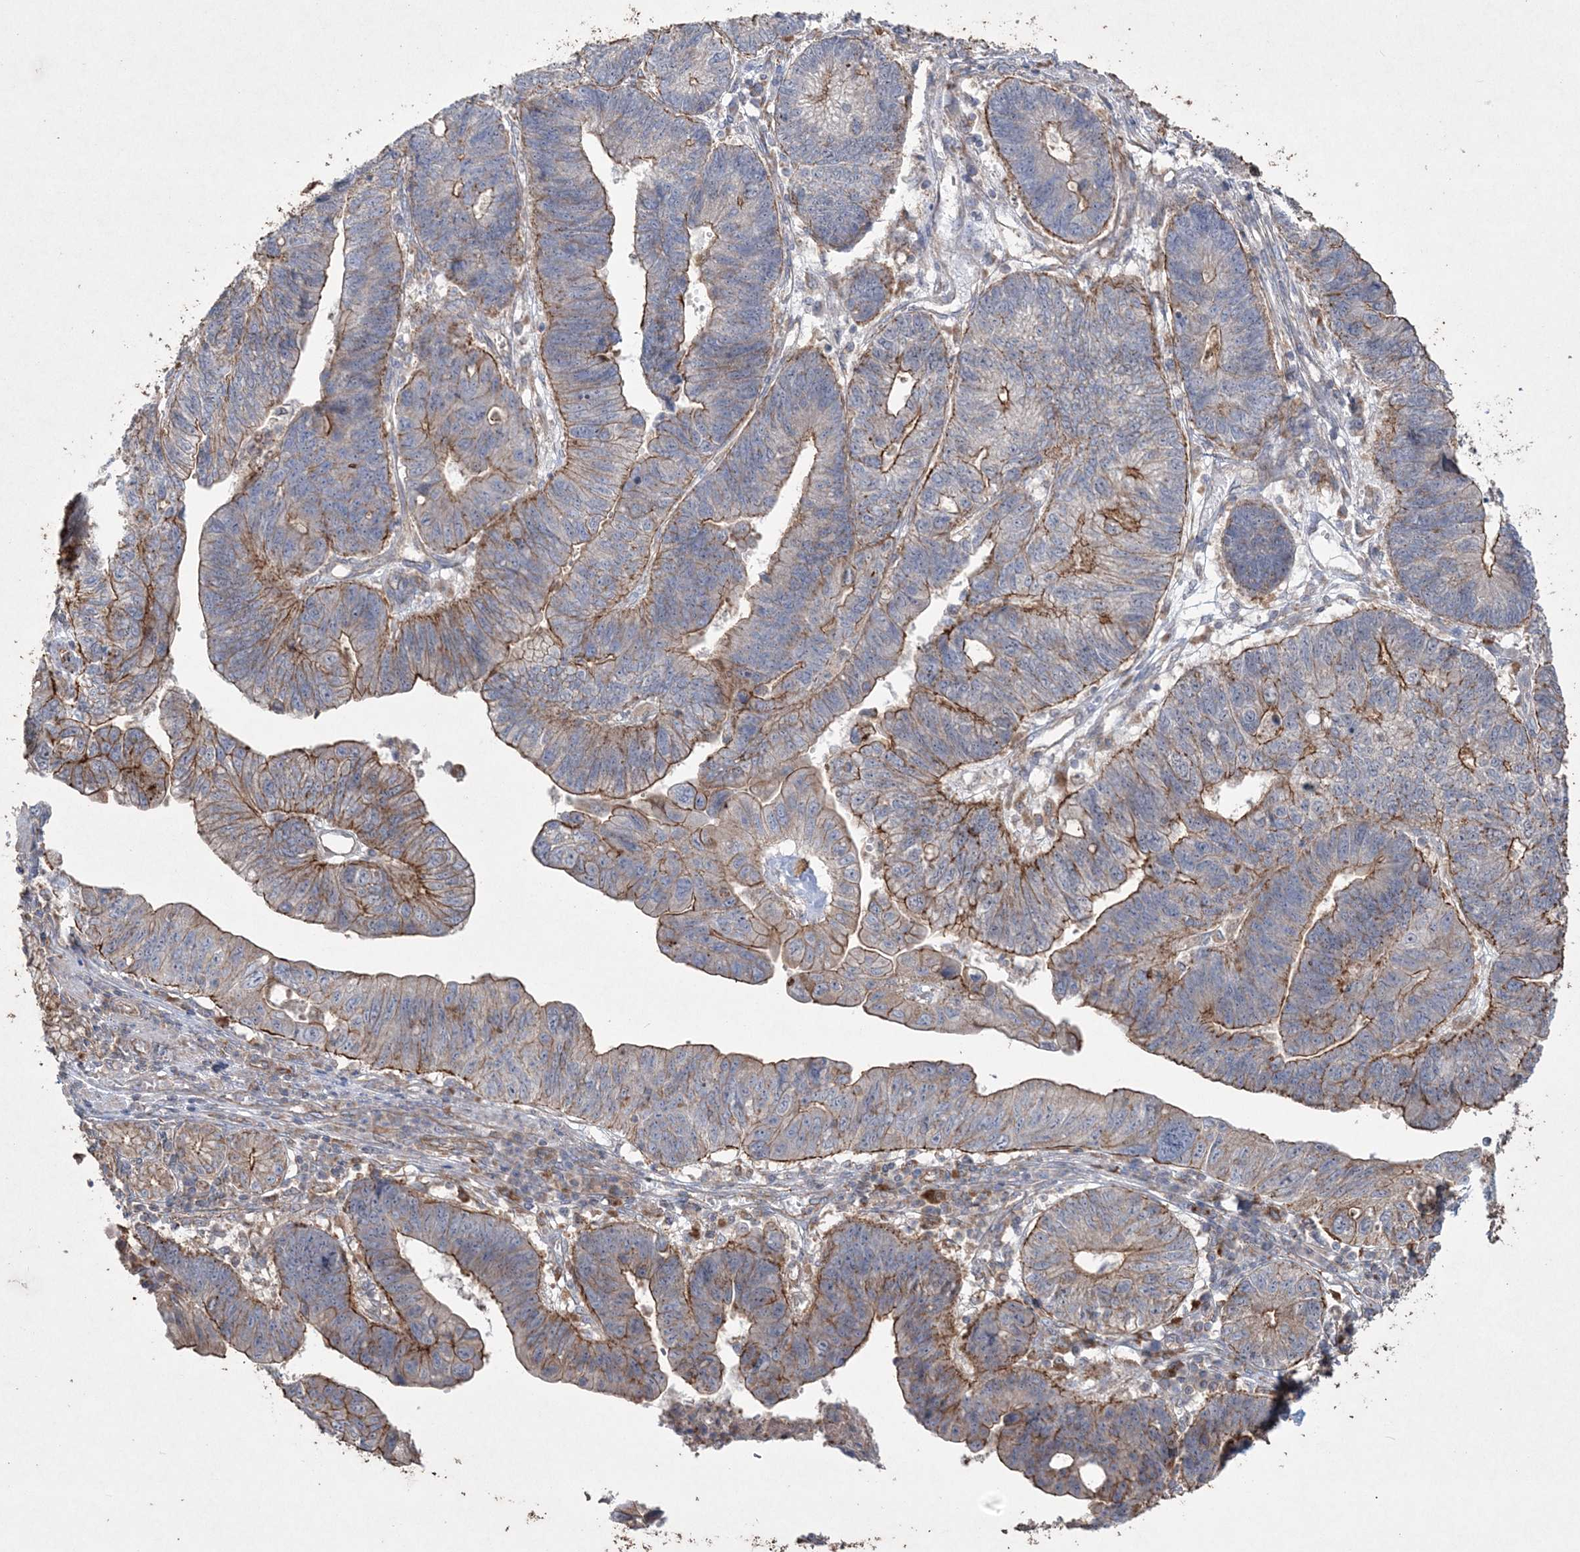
{"staining": {"intensity": "strong", "quantity": "25%-75%", "location": "cytoplasmic/membranous"}, "tissue": "stomach cancer", "cell_type": "Tumor cells", "image_type": "cancer", "snomed": [{"axis": "morphology", "description": "Adenocarcinoma, NOS"}, {"axis": "topography", "description": "Stomach"}], "caption": "The image reveals a brown stain indicating the presence of a protein in the cytoplasmic/membranous of tumor cells in adenocarcinoma (stomach).", "gene": "TTC7A", "patient": {"sex": "male", "age": 59}}